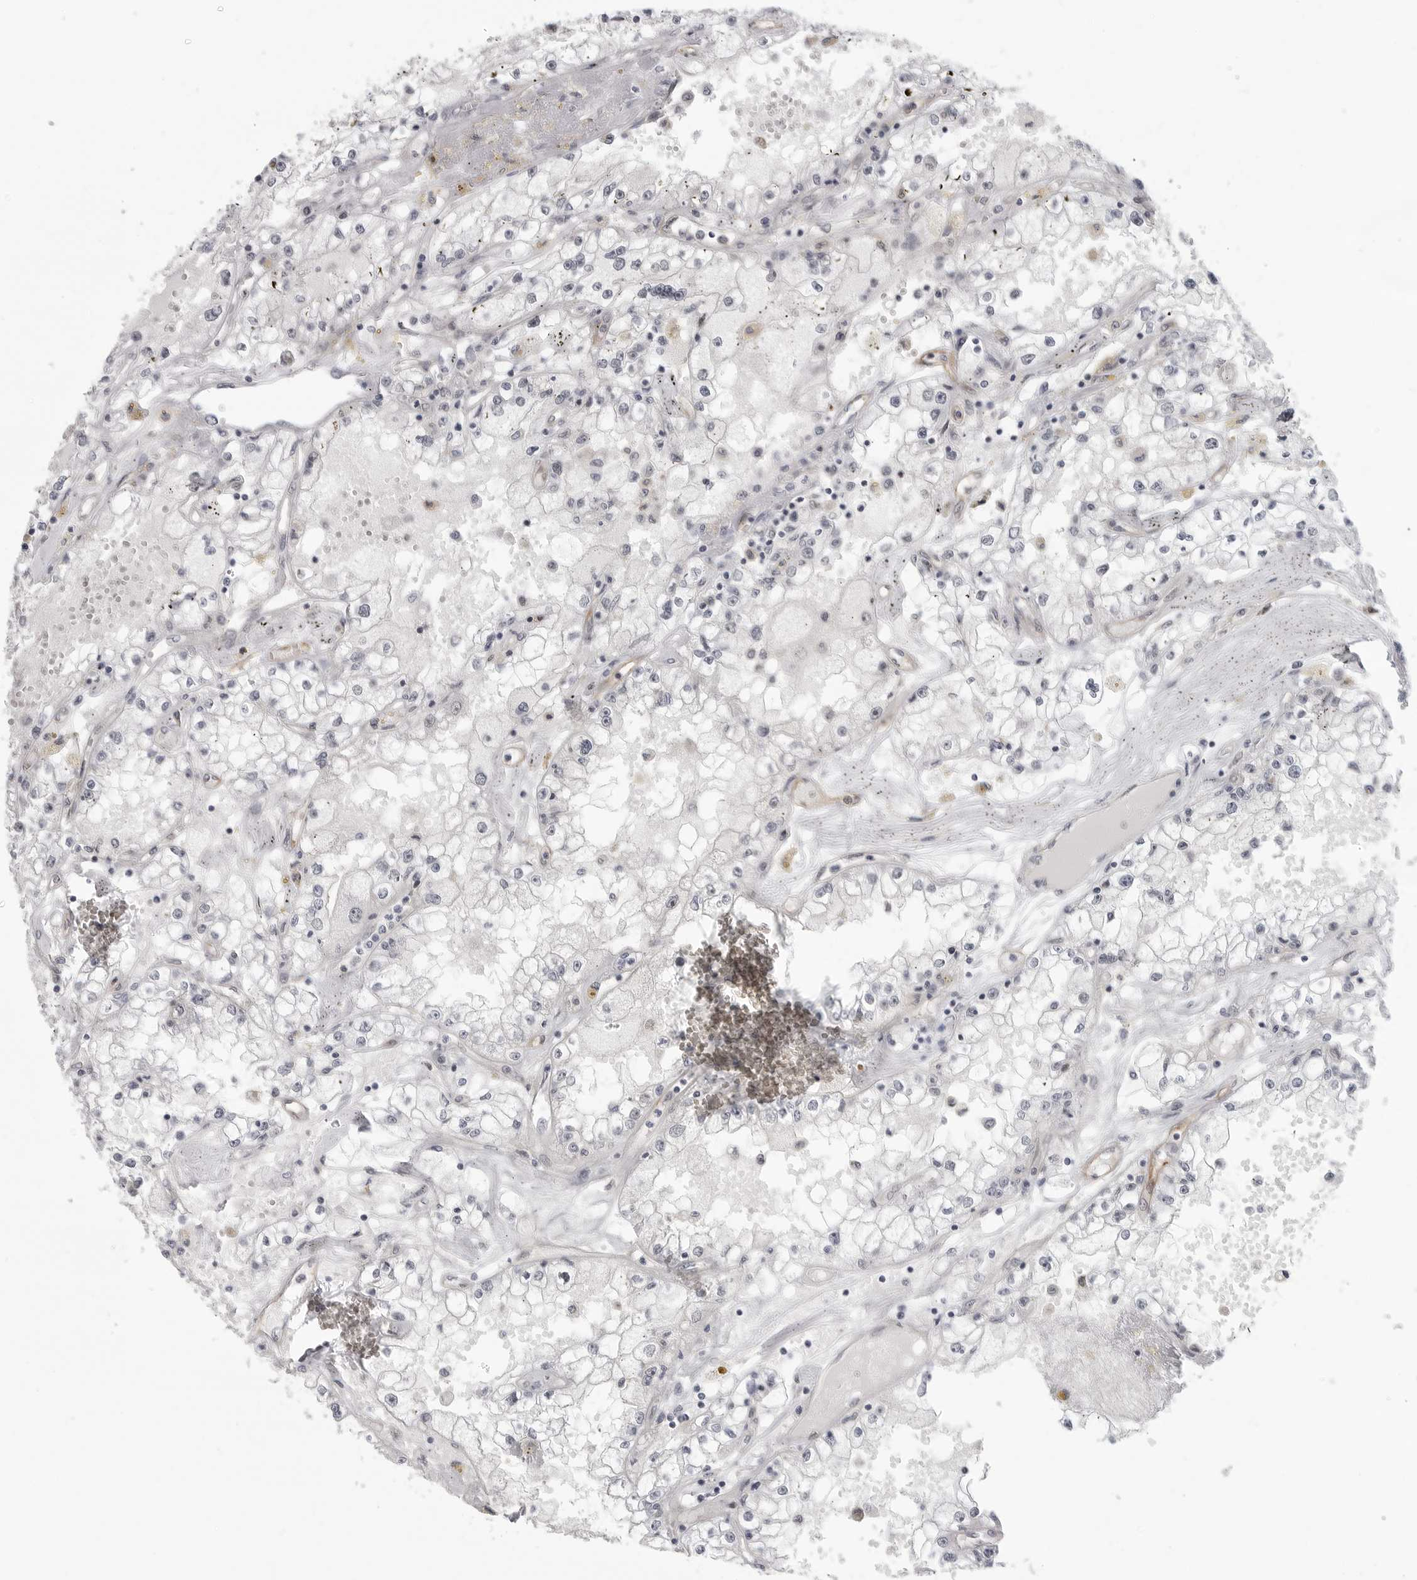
{"staining": {"intensity": "negative", "quantity": "none", "location": "none"}, "tissue": "renal cancer", "cell_type": "Tumor cells", "image_type": "cancer", "snomed": [{"axis": "morphology", "description": "Adenocarcinoma, NOS"}, {"axis": "topography", "description": "Kidney"}], "caption": "Renal adenocarcinoma was stained to show a protein in brown. There is no significant staining in tumor cells.", "gene": "CEP295NL", "patient": {"sex": "male", "age": 56}}